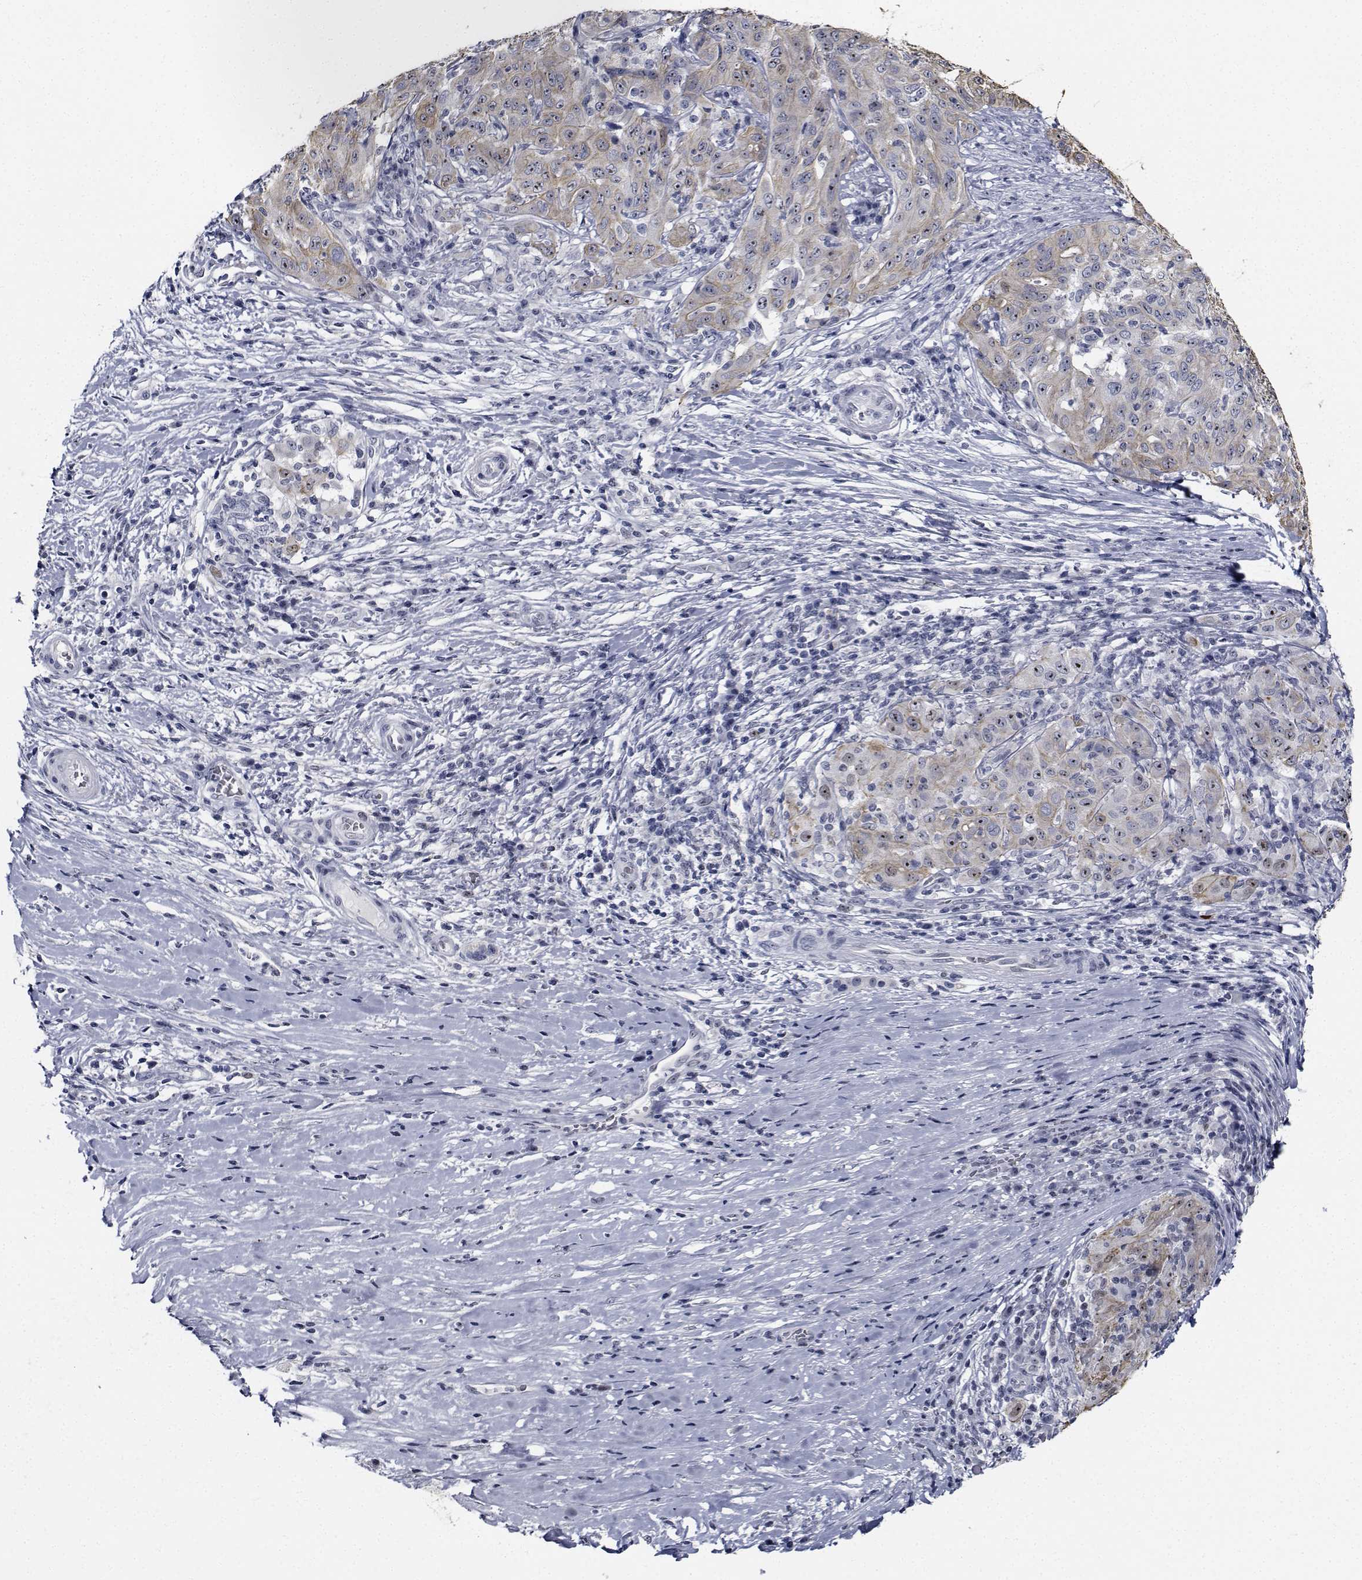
{"staining": {"intensity": "weak", "quantity": ">75%", "location": "nuclear"}, "tissue": "pancreatic cancer", "cell_type": "Tumor cells", "image_type": "cancer", "snomed": [{"axis": "morphology", "description": "Adenocarcinoma, NOS"}, {"axis": "topography", "description": "Pancreas"}], "caption": "There is low levels of weak nuclear staining in tumor cells of pancreatic adenocarcinoma, as demonstrated by immunohistochemical staining (brown color).", "gene": "NVL", "patient": {"sex": "male", "age": 63}}